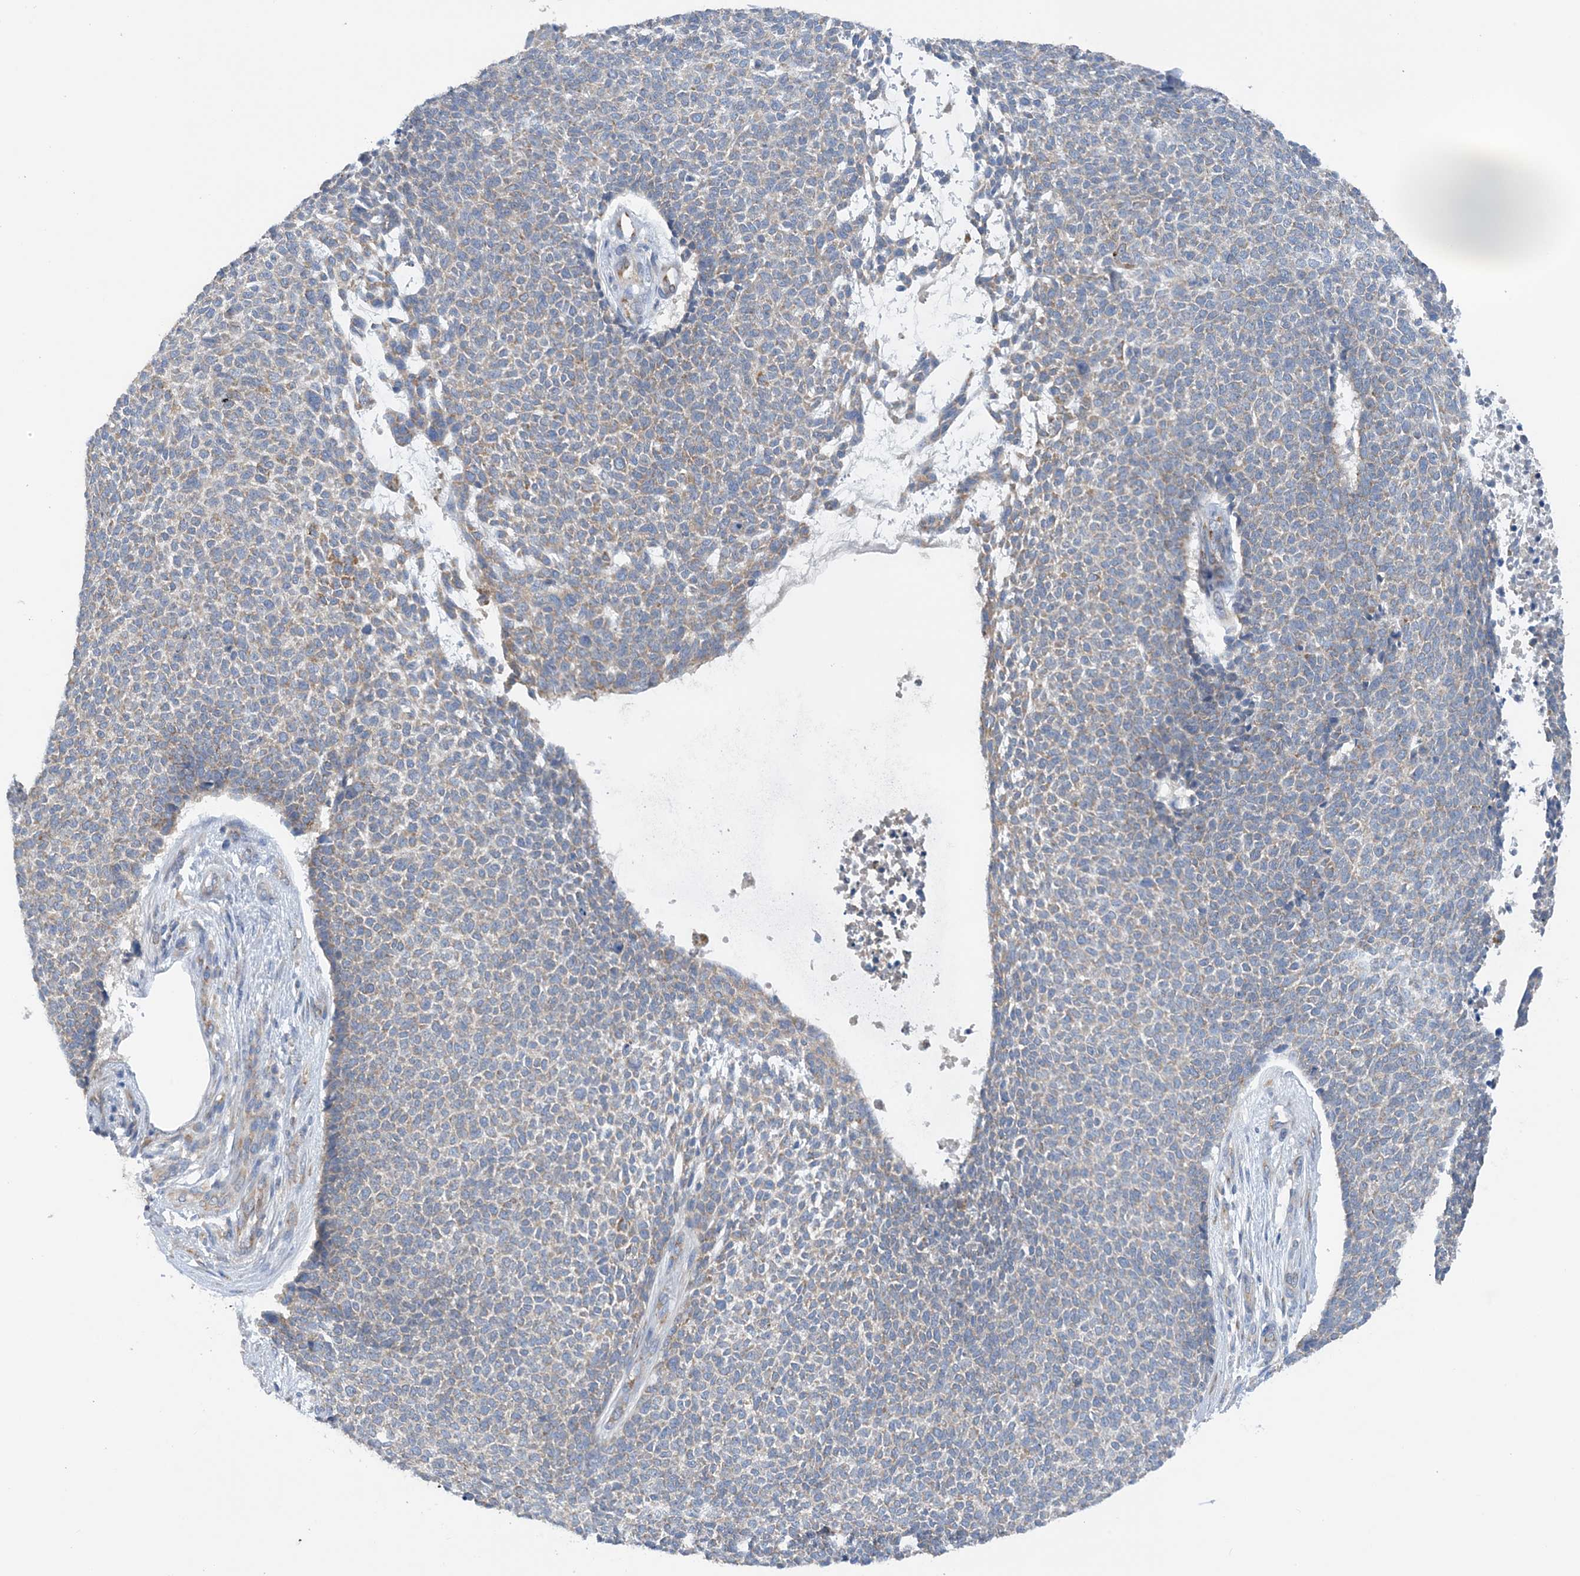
{"staining": {"intensity": "weak", "quantity": "<25%", "location": "cytoplasmic/membranous"}, "tissue": "skin cancer", "cell_type": "Tumor cells", "image_type": "cancer", "snomed": [{"axis": "morphology", "description": "Basal cell carcinoma"}, {"axis": "topography", "description": "Skin"}], "caption": "DAB (3,3'-diaminobenzidine) immunohistochemical staining of human skin cancer (basal cell carcinoma) demonstrates no significant expression in tumor cells.", "gene": "SLC5A11", "patient": {"sex": "female", "age": 84}}